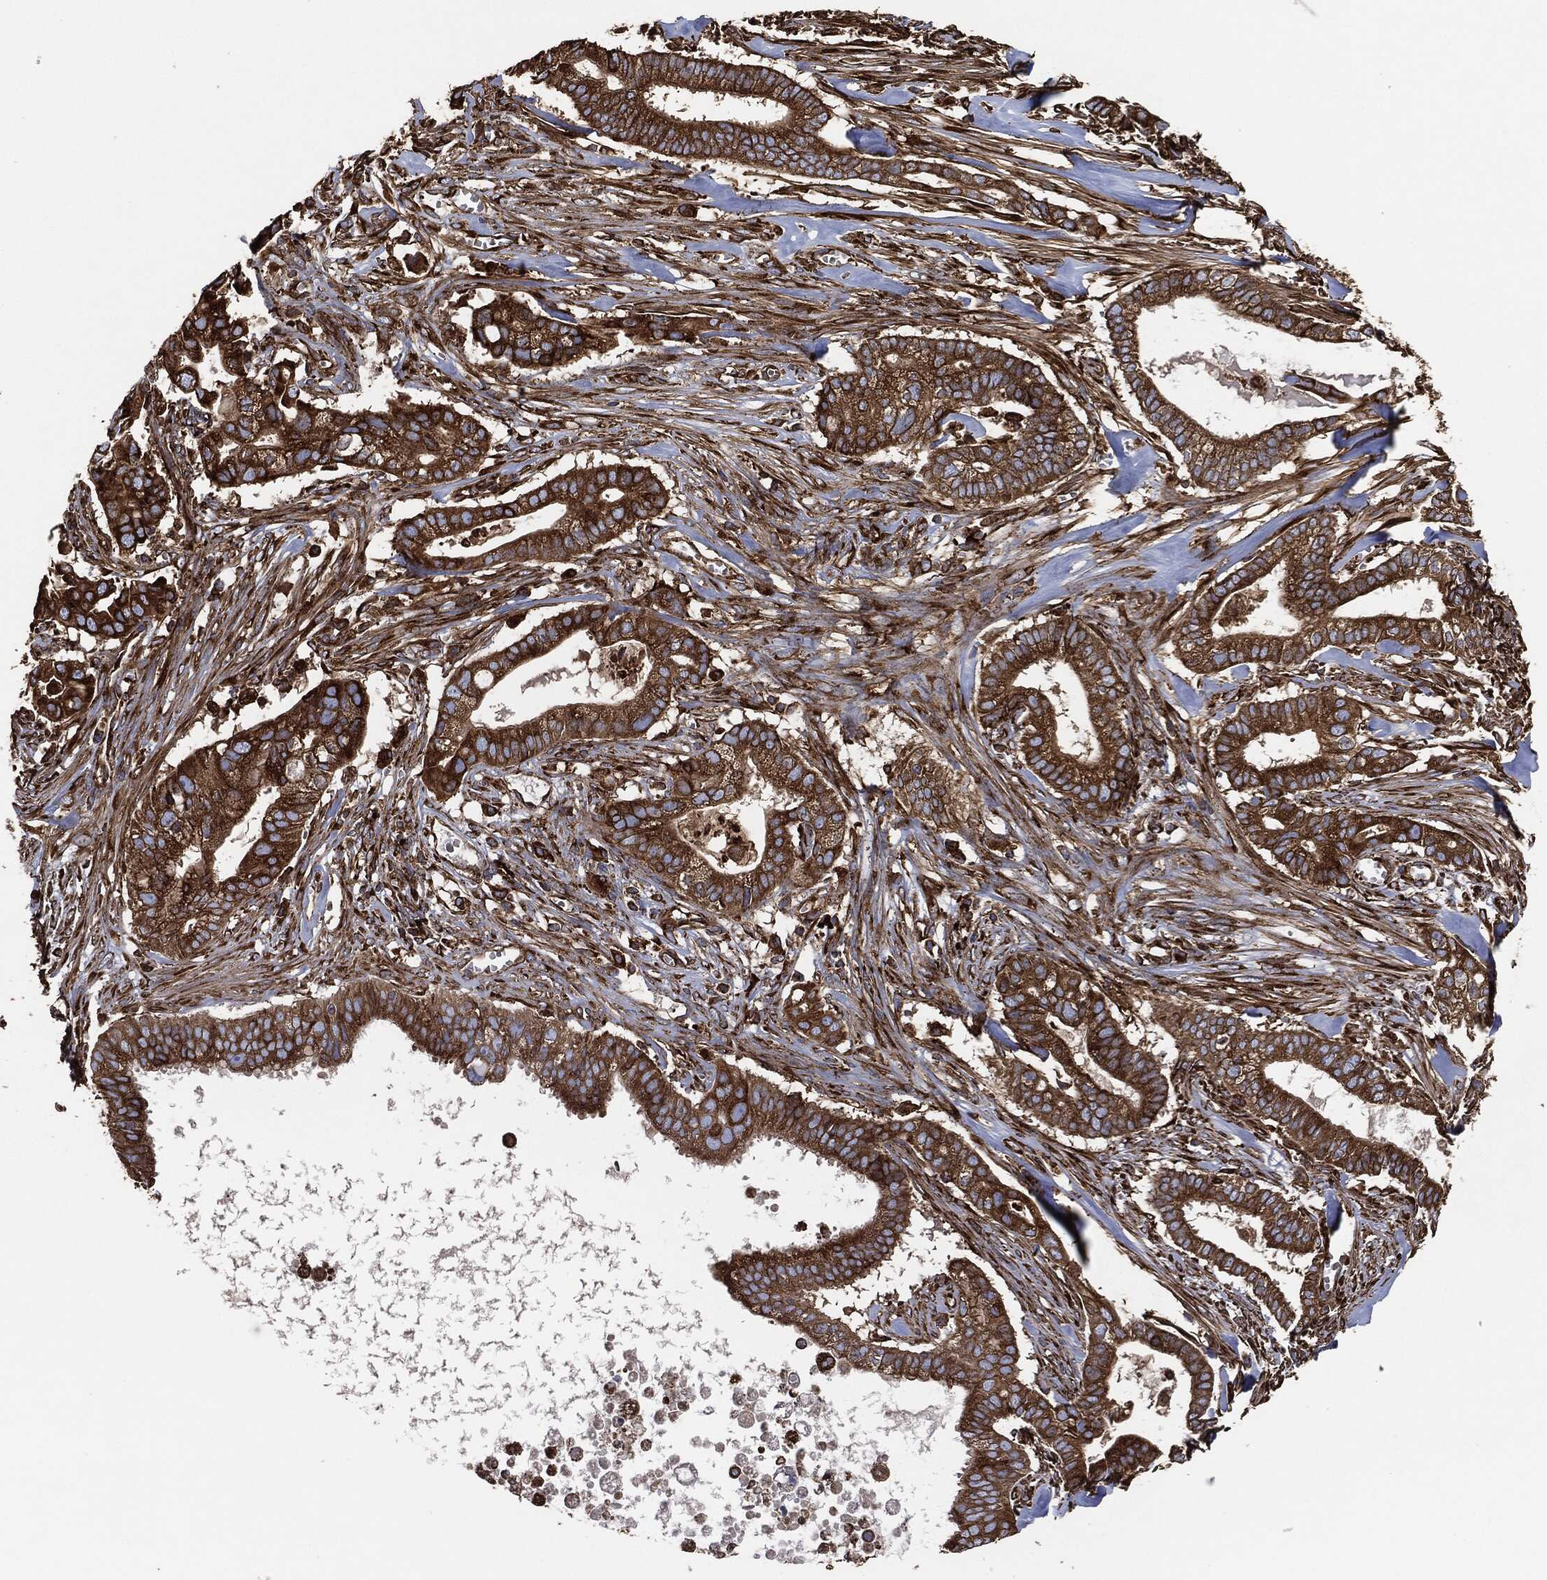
{"staining": {"intensity": "strong", "quantity": ">75%", "location": "cytoplasmic/membranous"}, "tissue": "pancreatic cancer", "cell_type": "Tumor cells", "image_type": "cancer", "snomed": [{"axis": "morphology", "description": "Adenocarcinoma, NOS"}, {"axis": "topography", "description": "Pancreas"}], "caption": "A histopathology image showing strong cytoplasmic/membranous expression in approximately >75% of tumor cells in pancreatic cancer, as visualized by brown immunohistochemical staining.", "gene": "AMFR", "patient": {"sex": "male", "age": 61}}